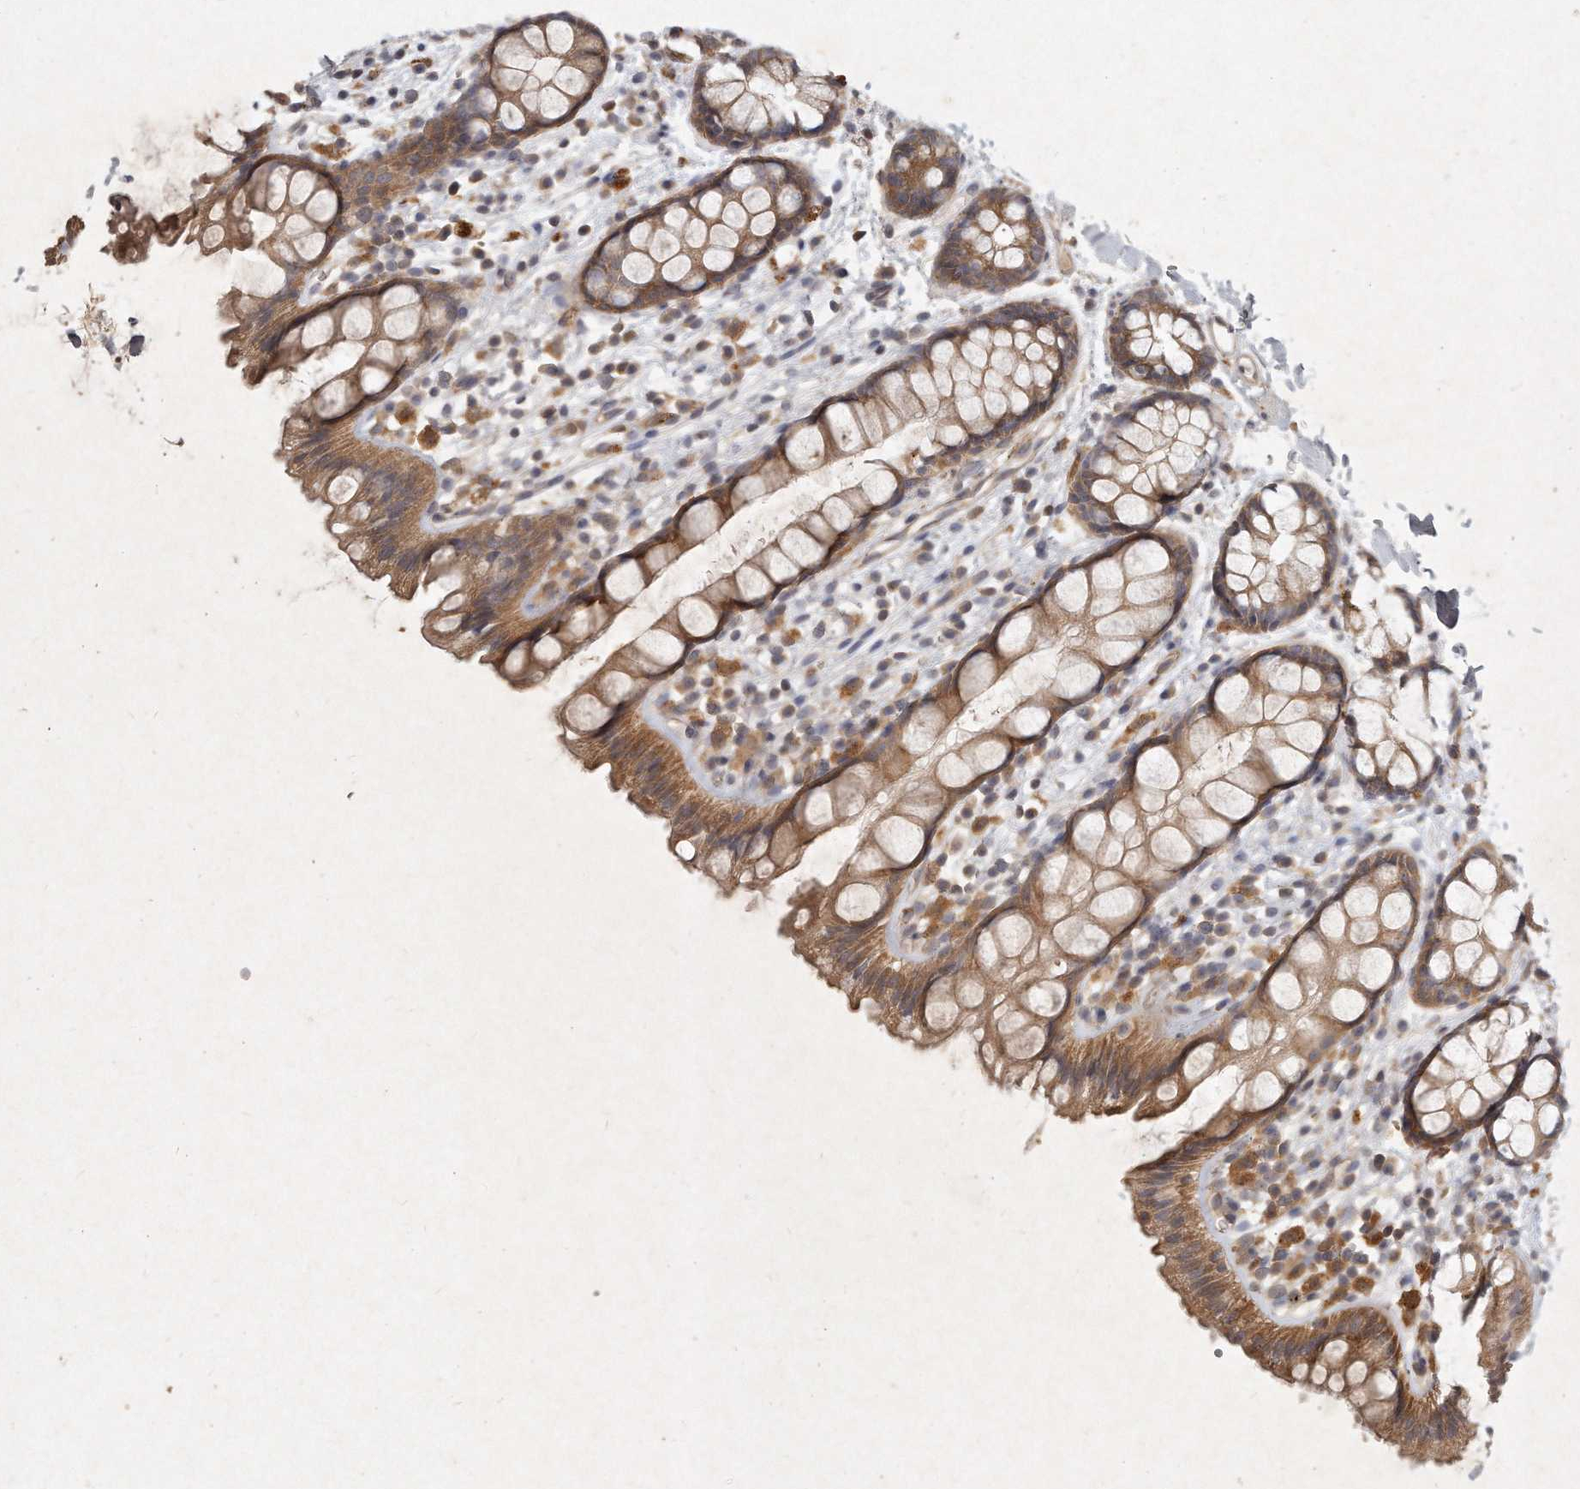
{"staining": {"intensity": "moderate", "quantity": ">75%", "location": "cytoplasmic/membranous"}, "tissue": "rectum", "cell_type": "Glandular cells", "image_type": "normal", "snomed": [{"axis": "morphology", "description": "Normal tissue, NOS"}, {"axis": "topography", "description": "Rectum"}], "caption": "Normal rectum exhibits moderate cytoplasmic/membranous positivity in approximately >75% of glandular cells, visualized by immunohistochemistry. The staining was performed using DAB, with brown indicating positive protein expression. Nuclei are stained blue with hematoxylin.", "gene": "LGALS8", "patient": {"sex": "female", "age": 65}}